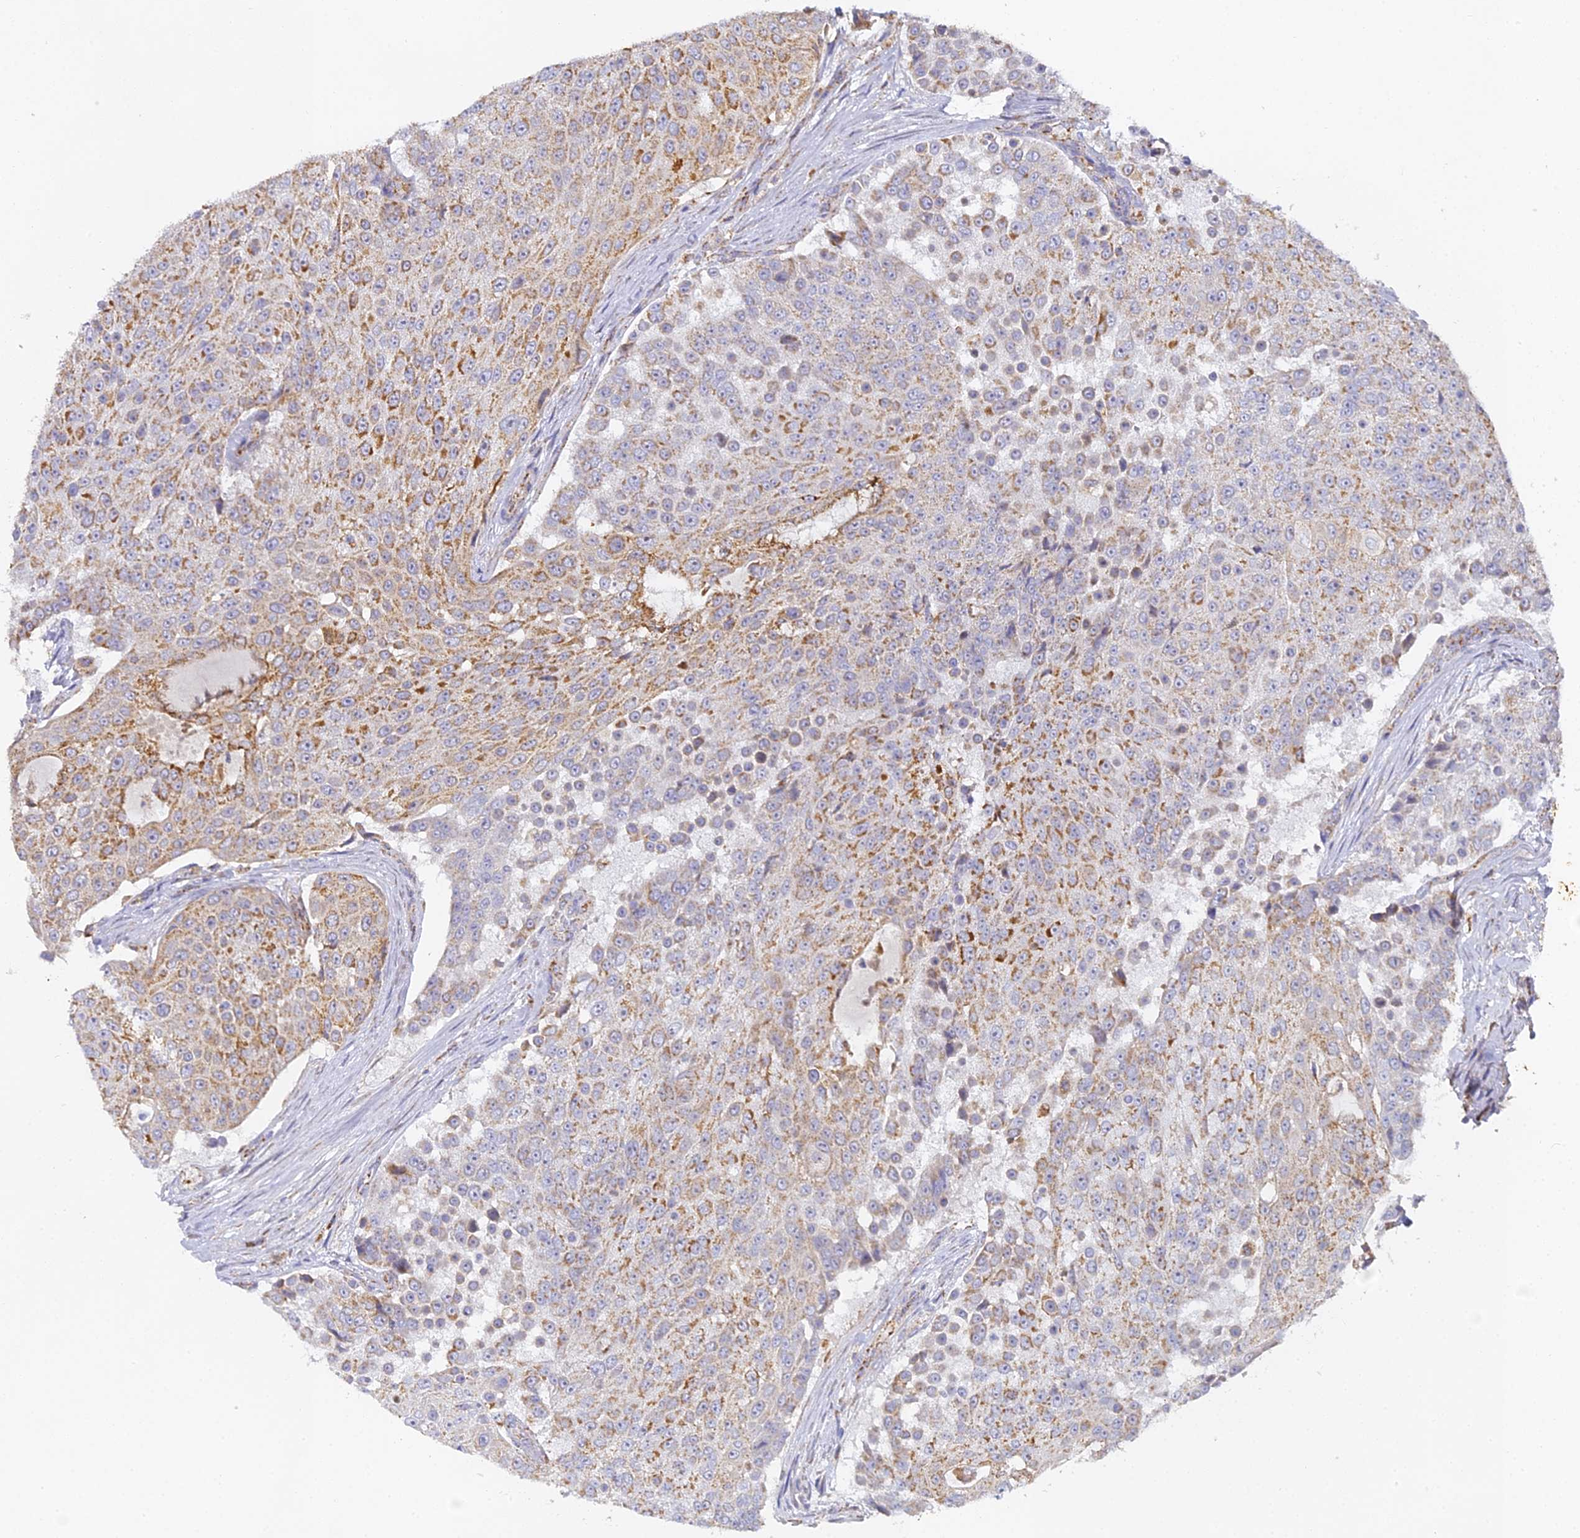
{"staining": {"intensity": "moderate", "quantity": ">75%", "location": "cytoplasmic/membranous"}, "tissue": "urothelial cancer", "cell_type": "Tumor cells", "image_type": "cancer", "snomed": [{"axis": "morphology", "description": "Urothelial carcinoma, High grade"}, {"axis": "topography", "description": "Urinary bladder"}], "caption": "Protein analysis of urothelial cancer tissue exhibits moderate cytoplasmic/membranous staining in approximately >75% of tumor cells.", "gene": "DONSON", "patient": {"sex": "female", "age": 63}}